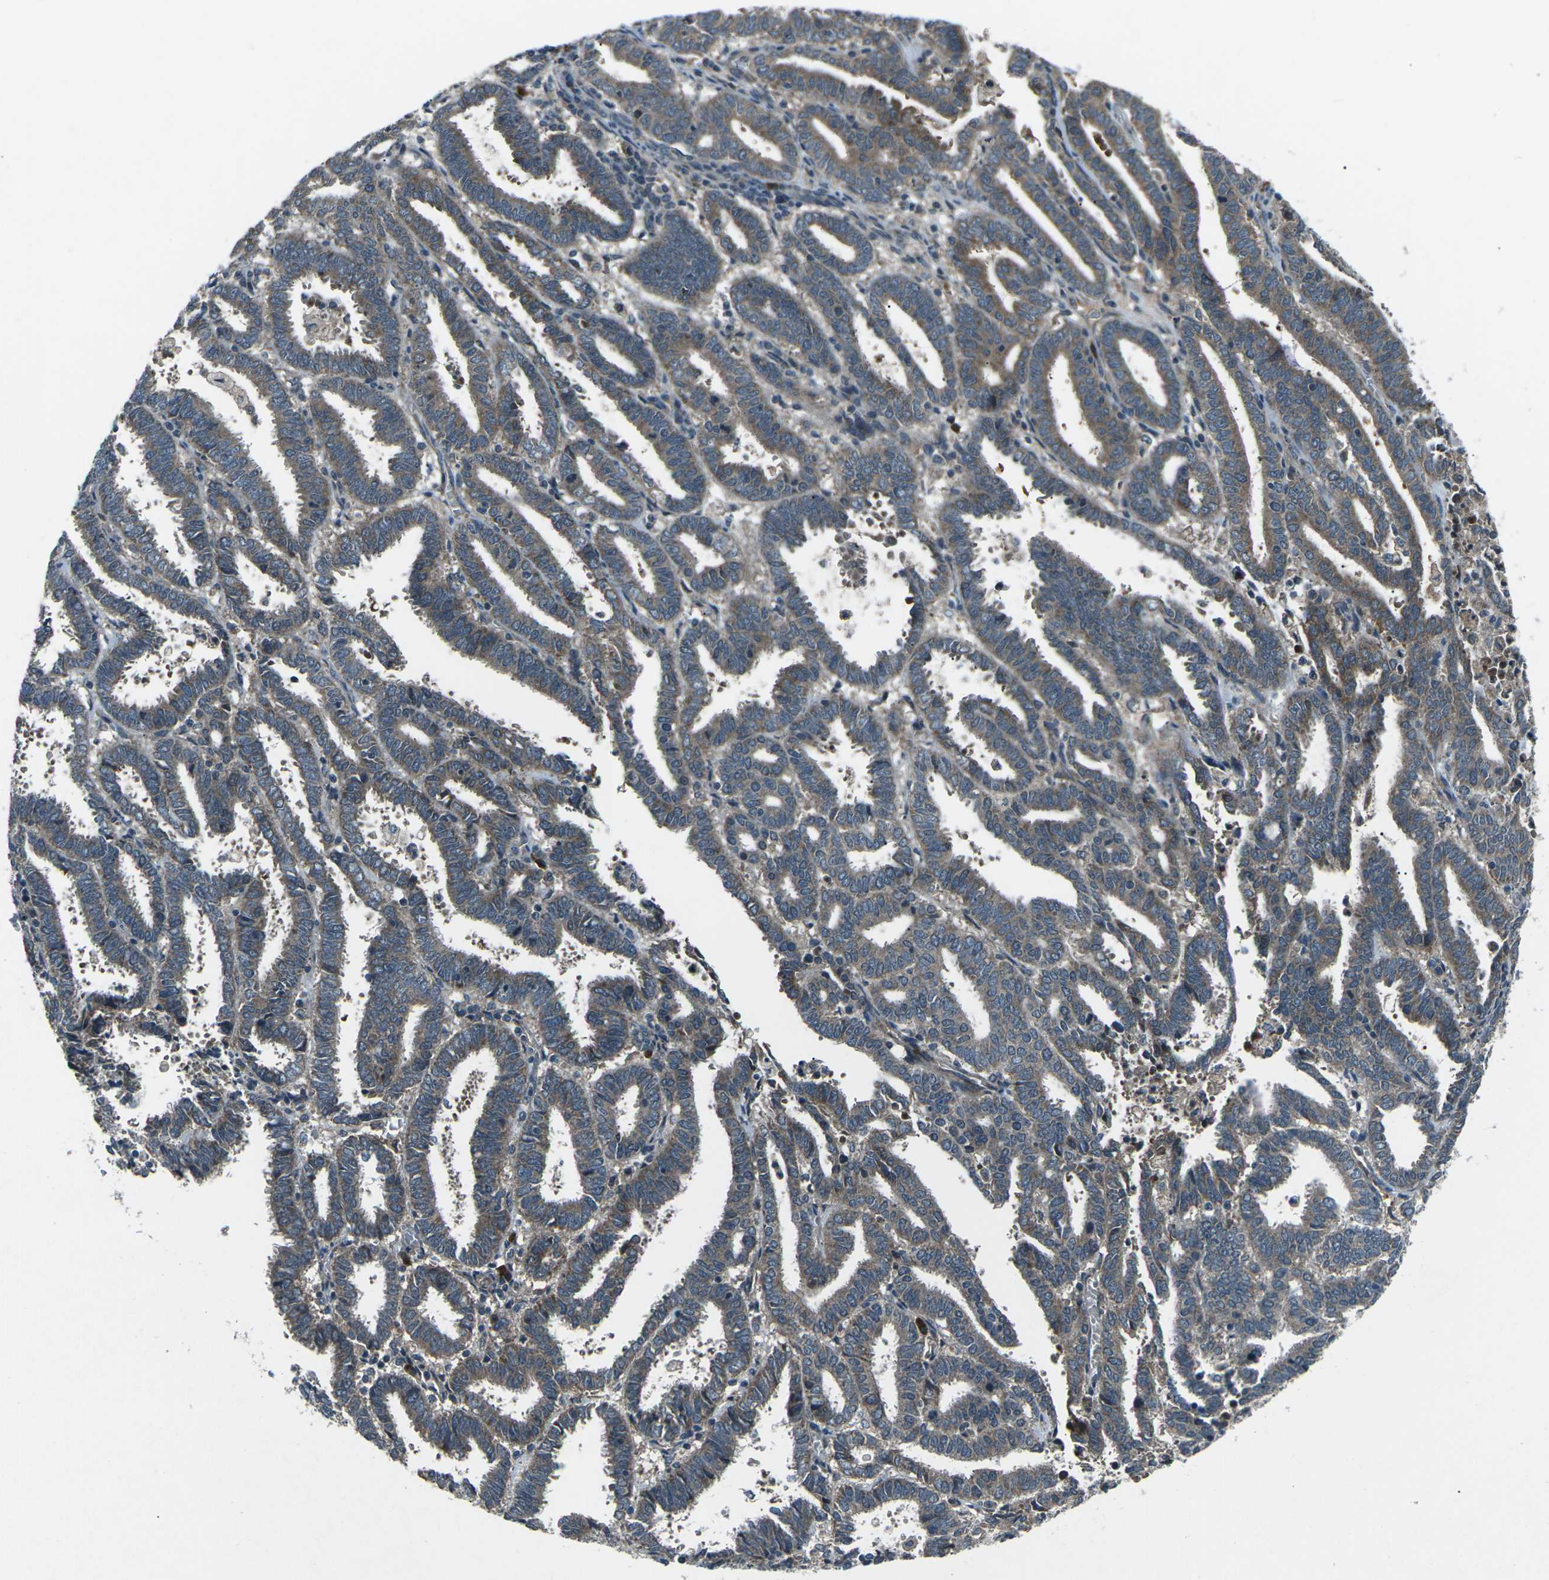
{"staining": {"intensity": "moderate", "quantity": ">75%", "location": "cytoplasmic/membranous"}, "tissue": "endometrial cancer", "cell_type": "Tumor cells", "image_type": "cancer", "snomed": [{"axis": "morphology", "description": "Adenocarcinoma, NOS"}, {"axis": "topography", "description": "Uterus"}], "caption": "This histopathology image exhibits immunohistochemistry (IHC) staining of human endometrial adenocarcinoma, with medium moderate cytoplasmic/membranous expression in approximately >75% of tumor cells.", "gene": "CDK16", "patient": {"sex": "female", "age": 83}}